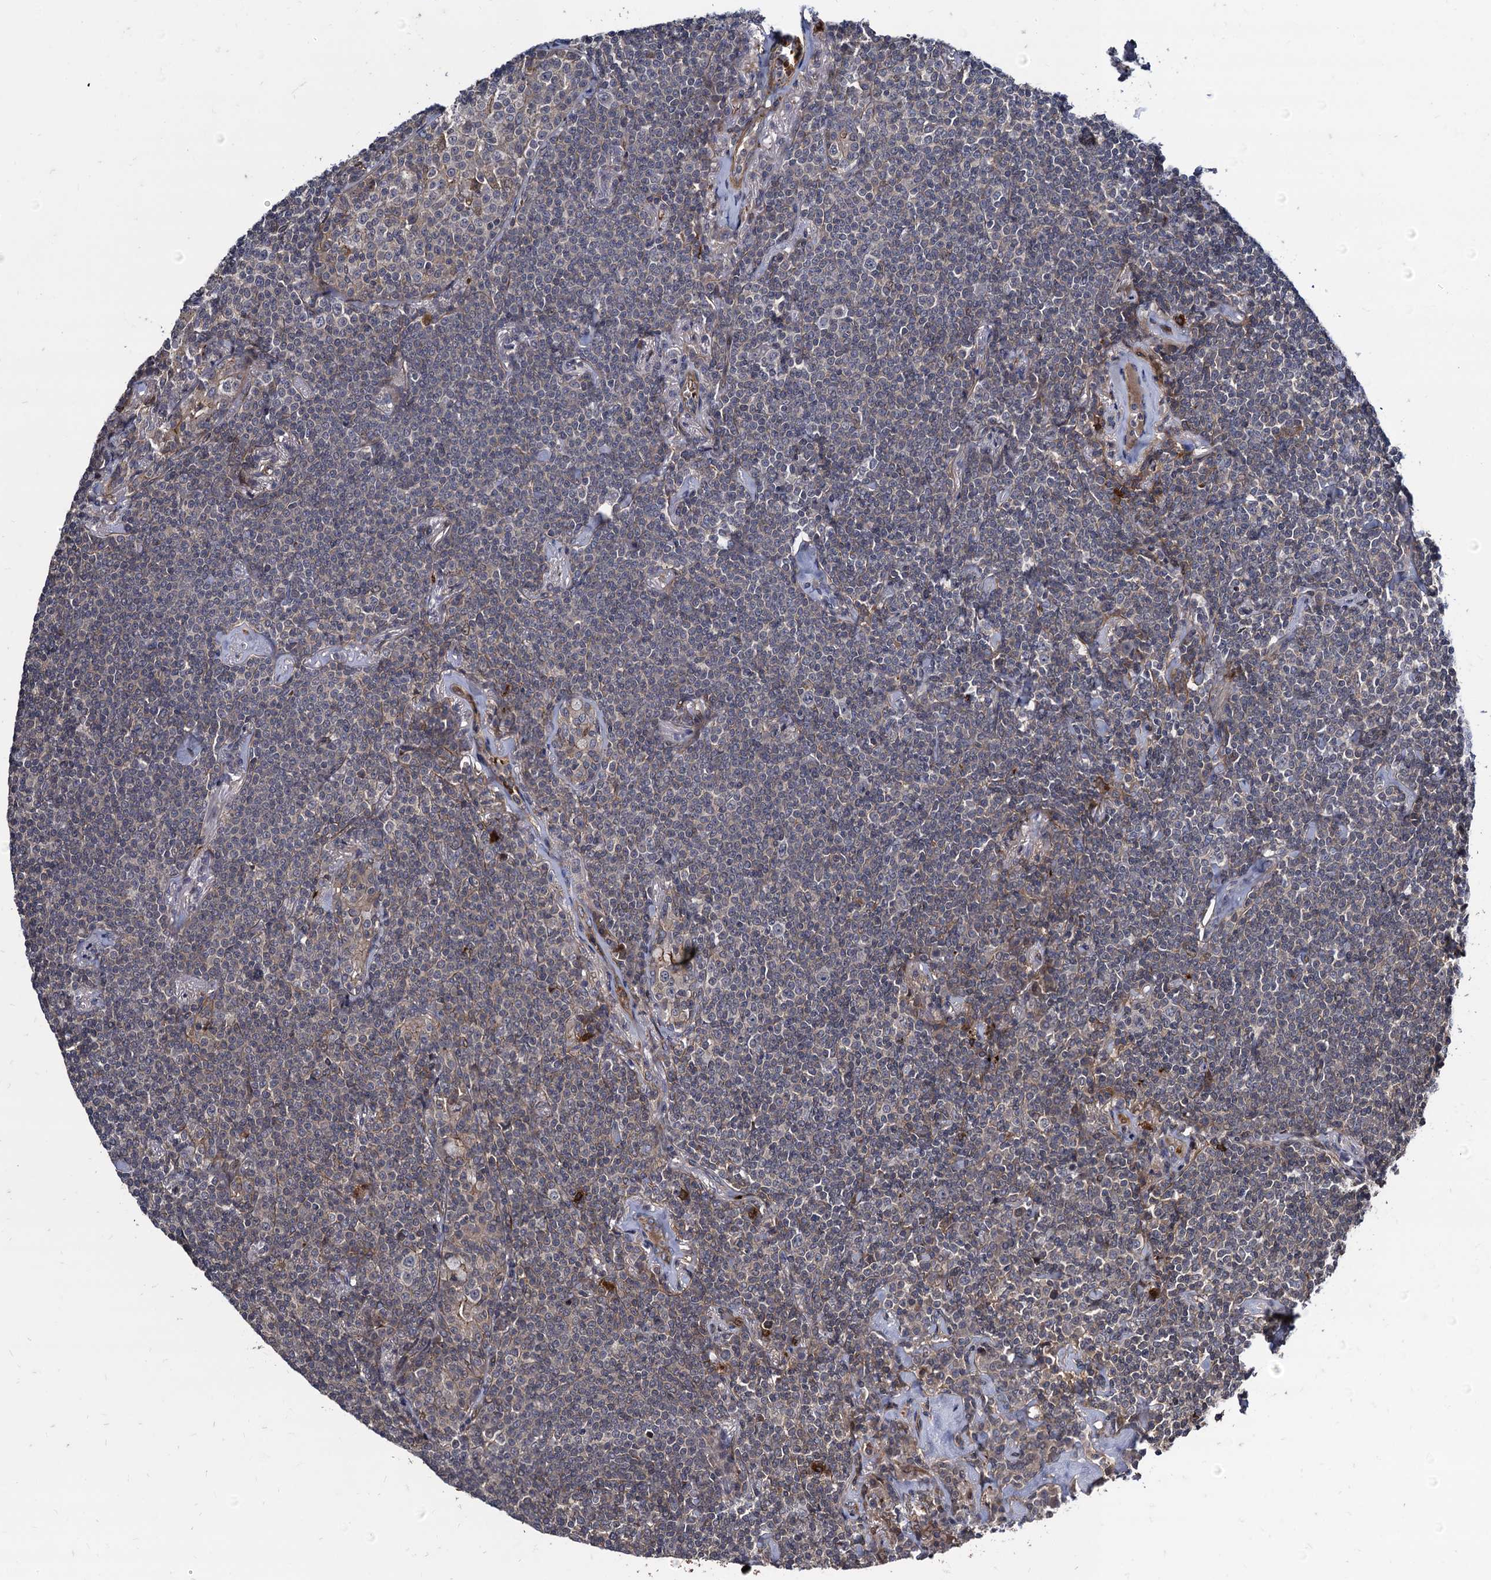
{"staining": {"intensity": "negative", "quantity": "none", "location": "none"}, "tissue": "lymphoma", "cell_type": "Tumor cells", "image_type": "cancer", "snomed": [{"axis": "morphology", "description": "Malignant lymphoma, non-Hodgkin's type, Low grade"}, {"axis": "topography", "description": "Lung"}], "caption": "This is an immunohistochemistry (IHC) image of low-grade malignant lymphoma, non-Hodgkin's type. There is no staining in tumor cells.", "gene": "KXD1", "patient": {"sex": "female", "age": 71}}